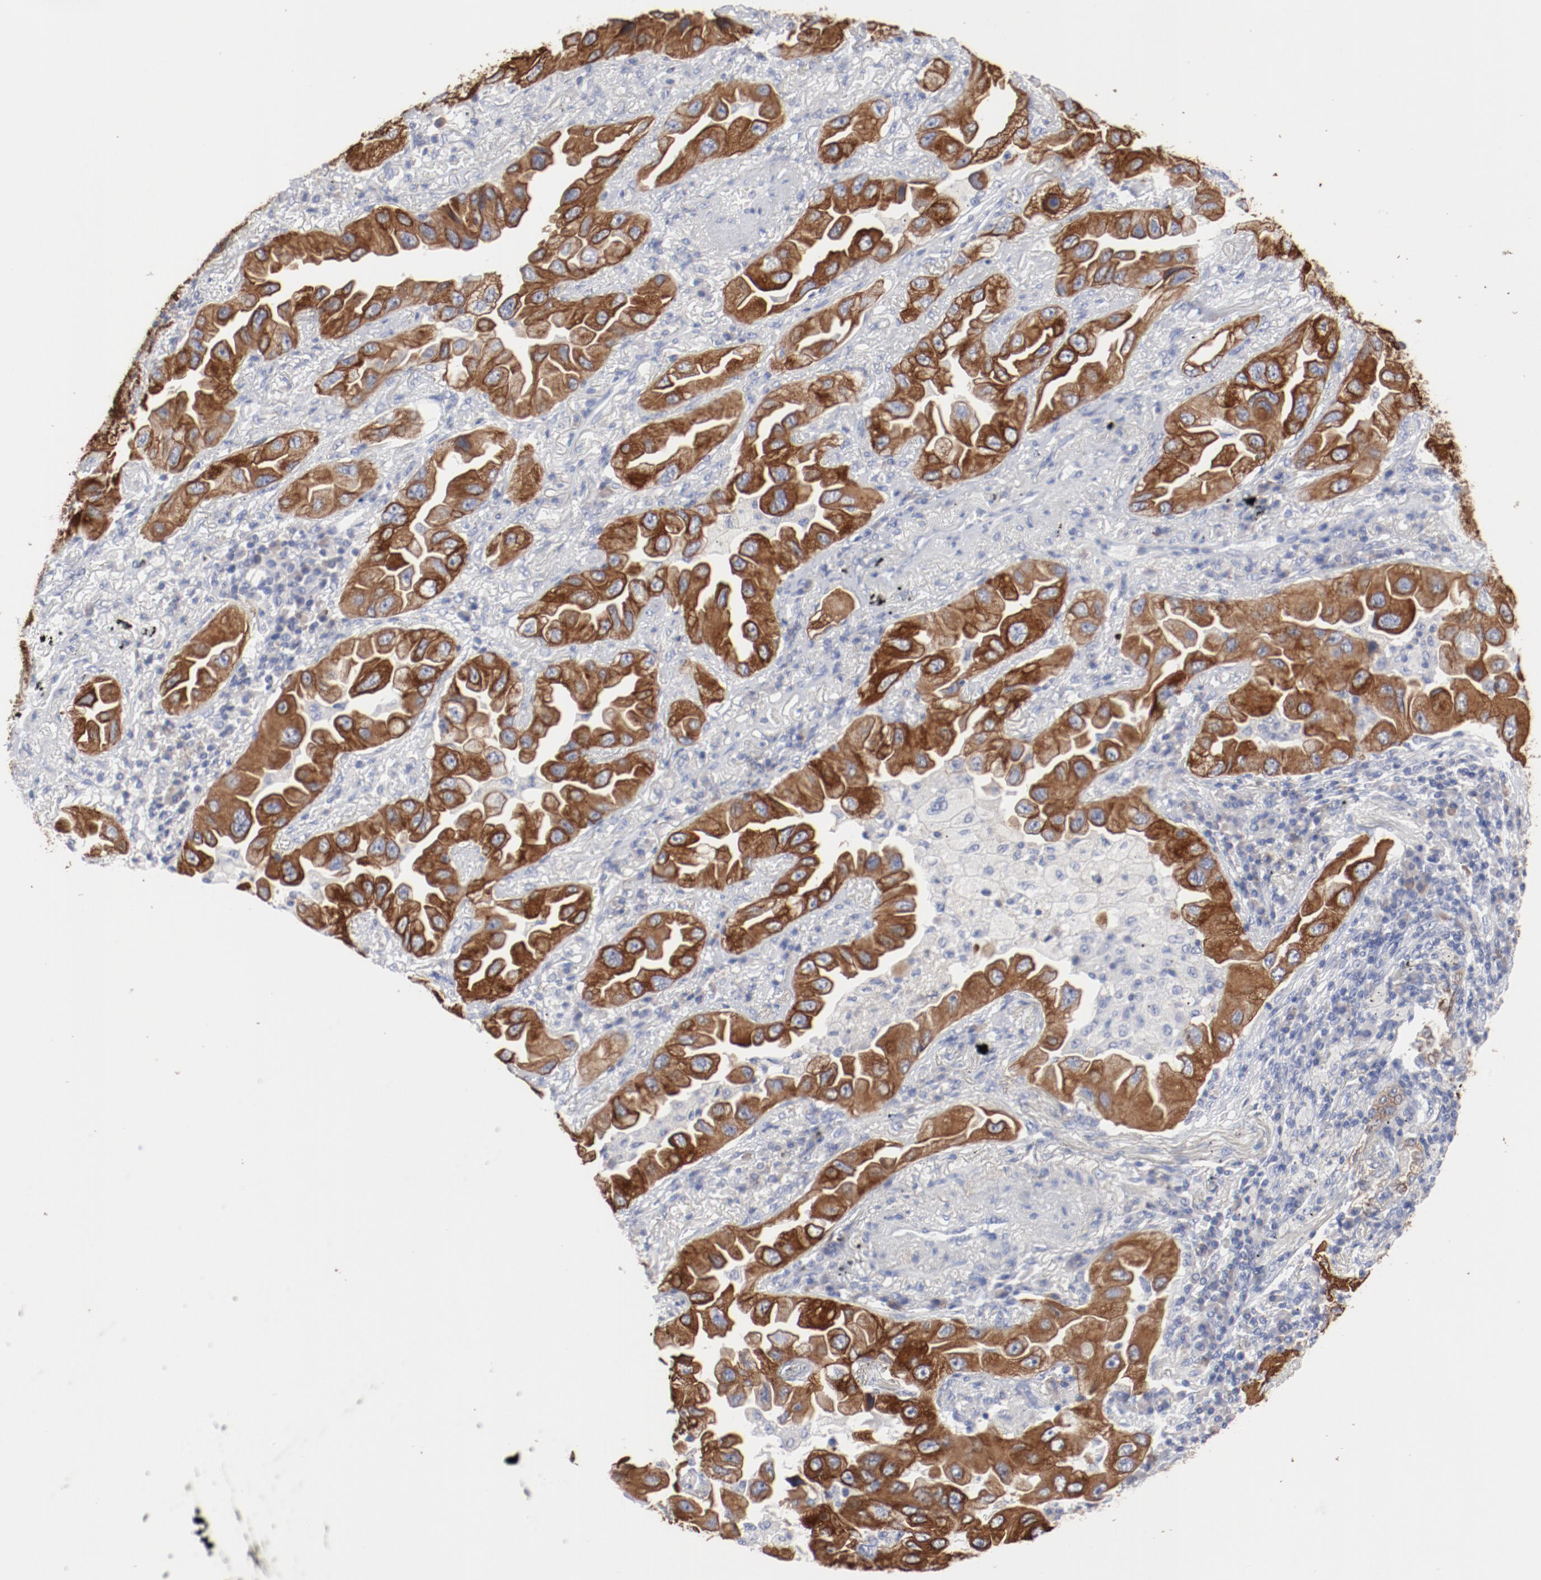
{"staining": {"intensity": "strong", "quantity": ">75%", "location": "cytoplasmic/membranous"}, "tissue": "lung cancer", "cell_type": "Tumor cells", "image_type": "cancer", "snomed": [{"axis": "morphology", "description": "Adenocarcinoma, NOS"}, {"axis": "topography", "description": "Lung"}], "caption": "DAB immunohistochemical staining of lung cancer displays strong cytoplasmic/membranous protein staining in about >75% of tumor cells.", "gene": "TSPAN6", "patient": {"sex": "female", "age": 65}}